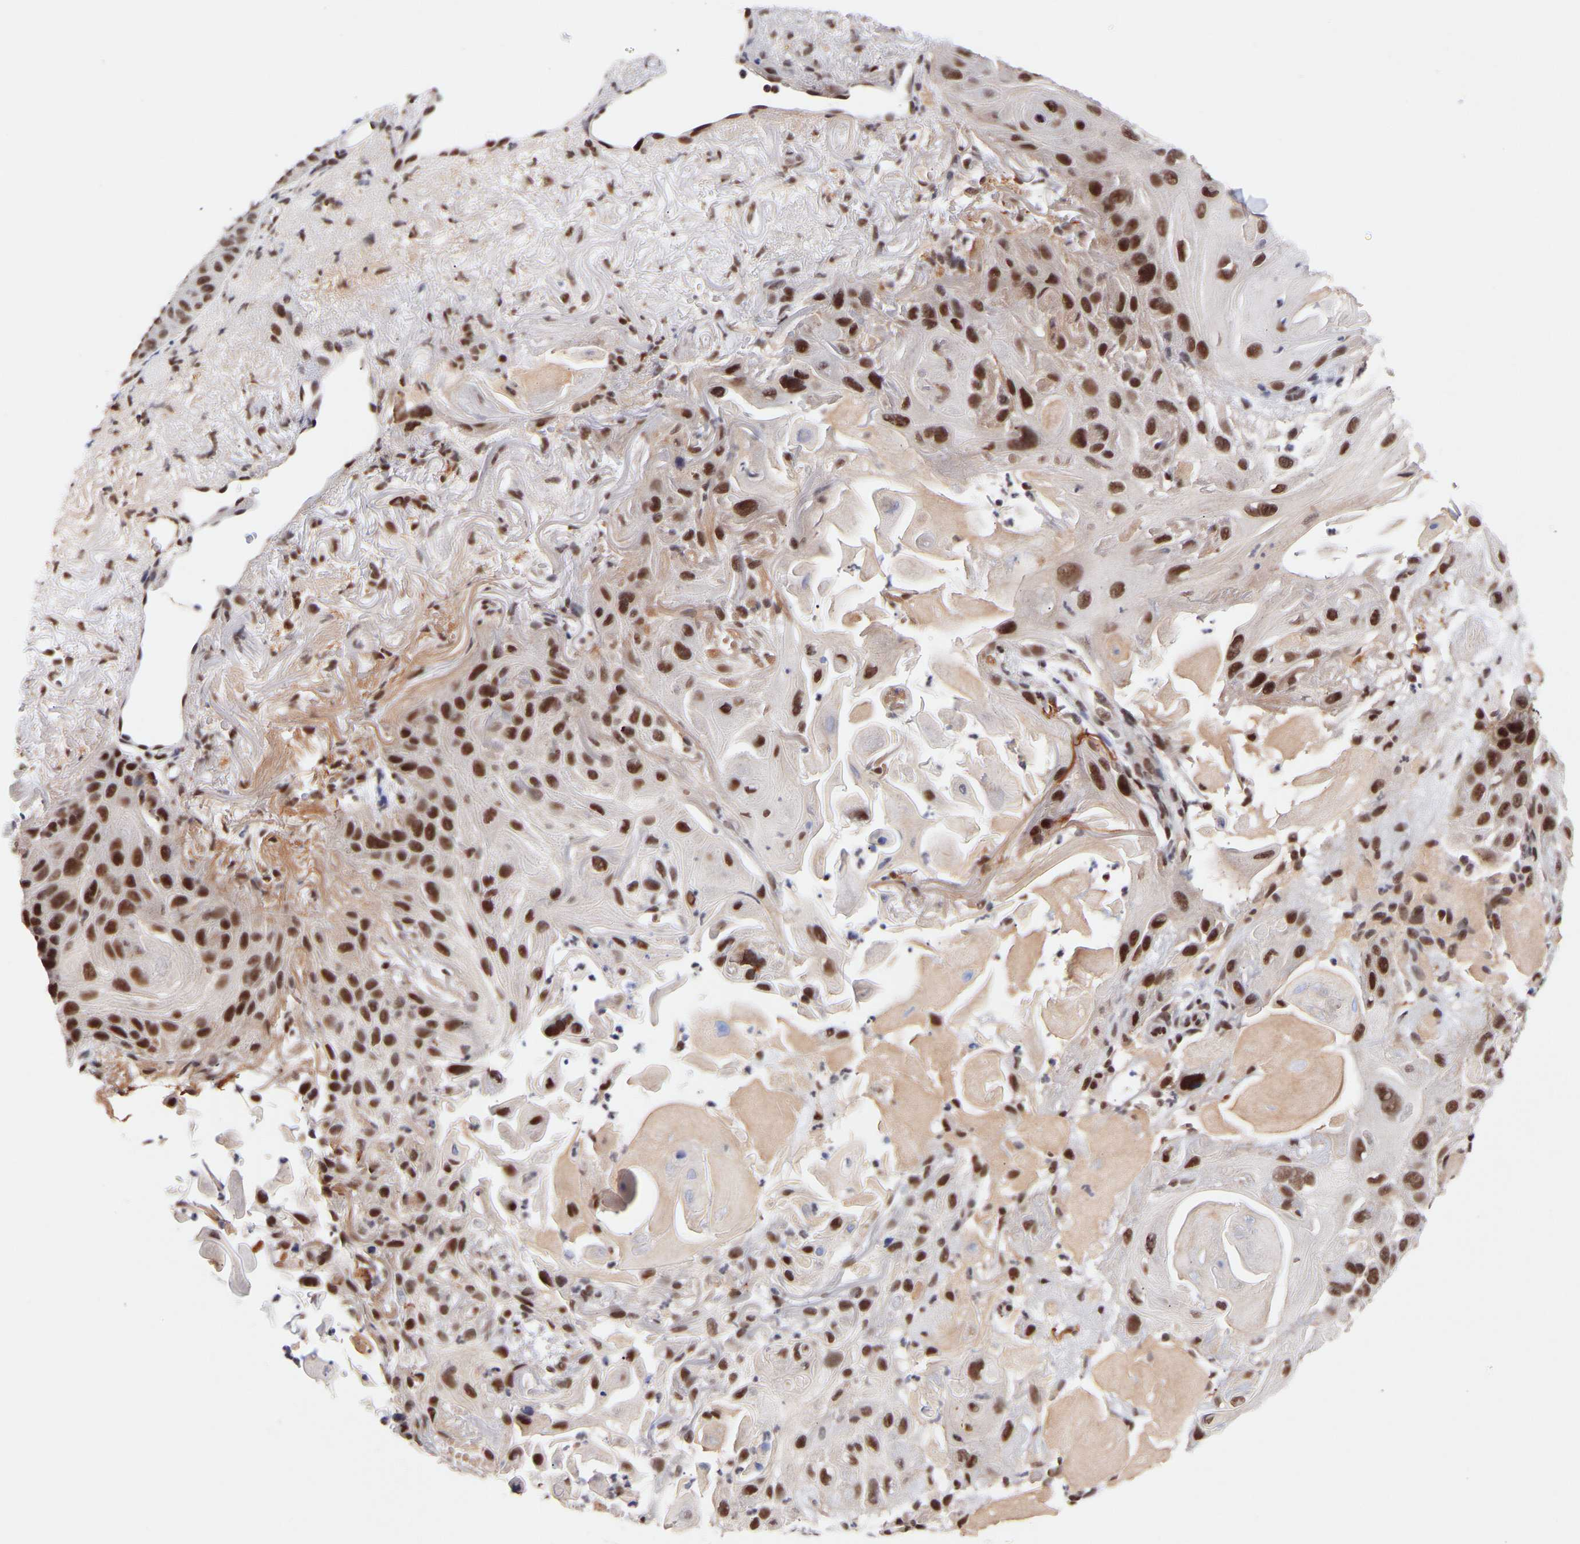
{"staining": {"intensity": "strong", "quantity": ">75%", "location": "nuclear"}, "tissue": "skin cancer", "cell_type": "Tumor cells", "image_type": "cancer", "snomed": [{"axis": "morphology", "description": "Squamous cell carcinoma, NOS"}, {"axis": "topography", "description": "Skin"}], "caption": "The photomicrograph displays a brown stain indicating the presence of a protein in the nuclear of tumor cells in skin cancer.", "gene": "RBM15", "patient": {"sex": "female", "age": 77}}